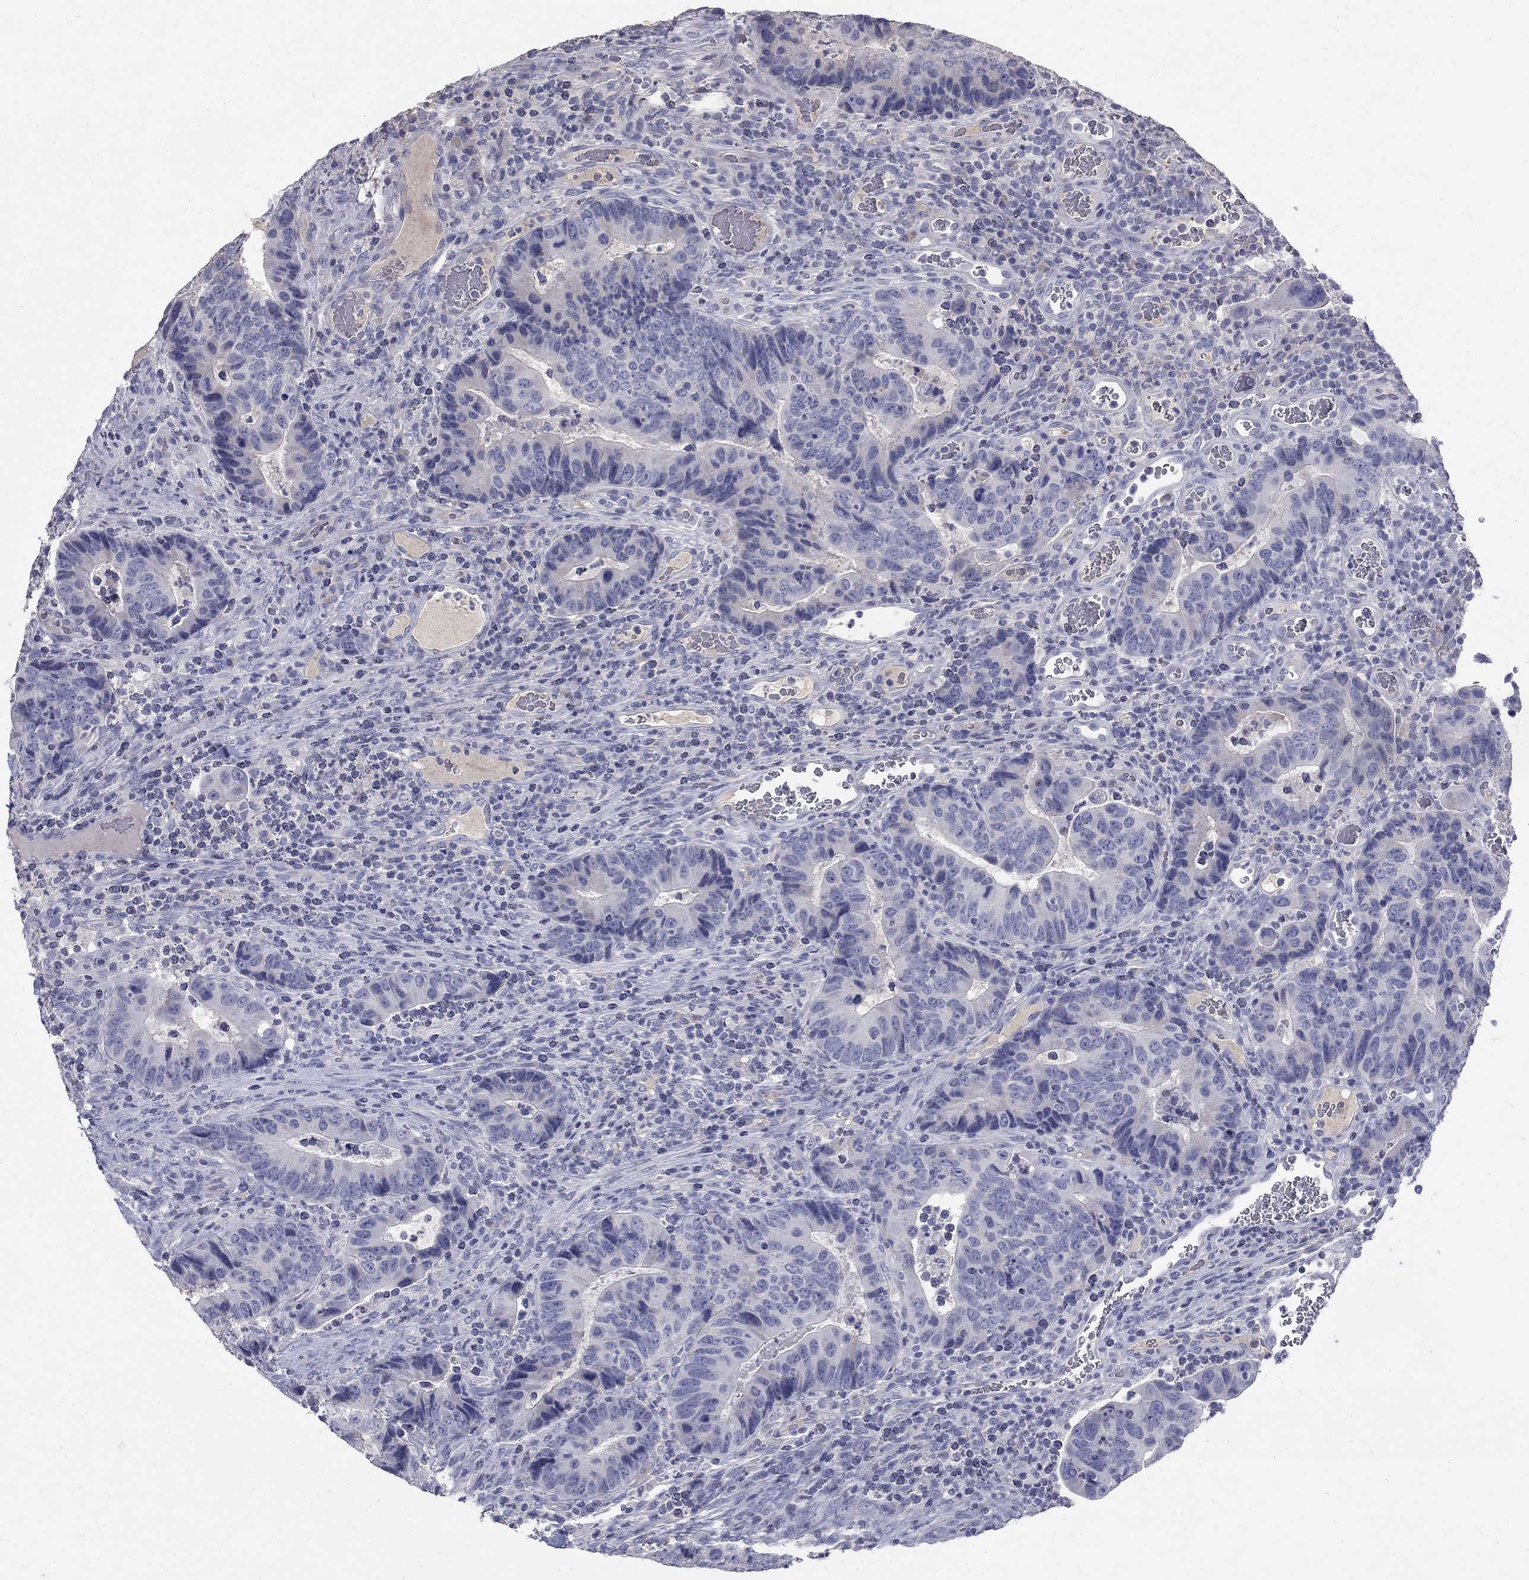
{"staining": {"intensity": "negative", "quantity": "none", "location": "none"}, "tissue": "colorectal cancer", "cell_type": "Tumor cells", "image_type": "cancer", "snomed": [{"axis": "morphology", "description": "Adenocarcinoma, NOS"}, {"axis": "topography", "description": "Colon"}], "caption": "High magnification brightfield microscopy of colorectal cancer stained with DAB (brown) and counterstained with hematoxylin (blue): tumor cells show no significant staining.", "gene": "PTH1R", "patient": {"sex": "female", "age": 56}}